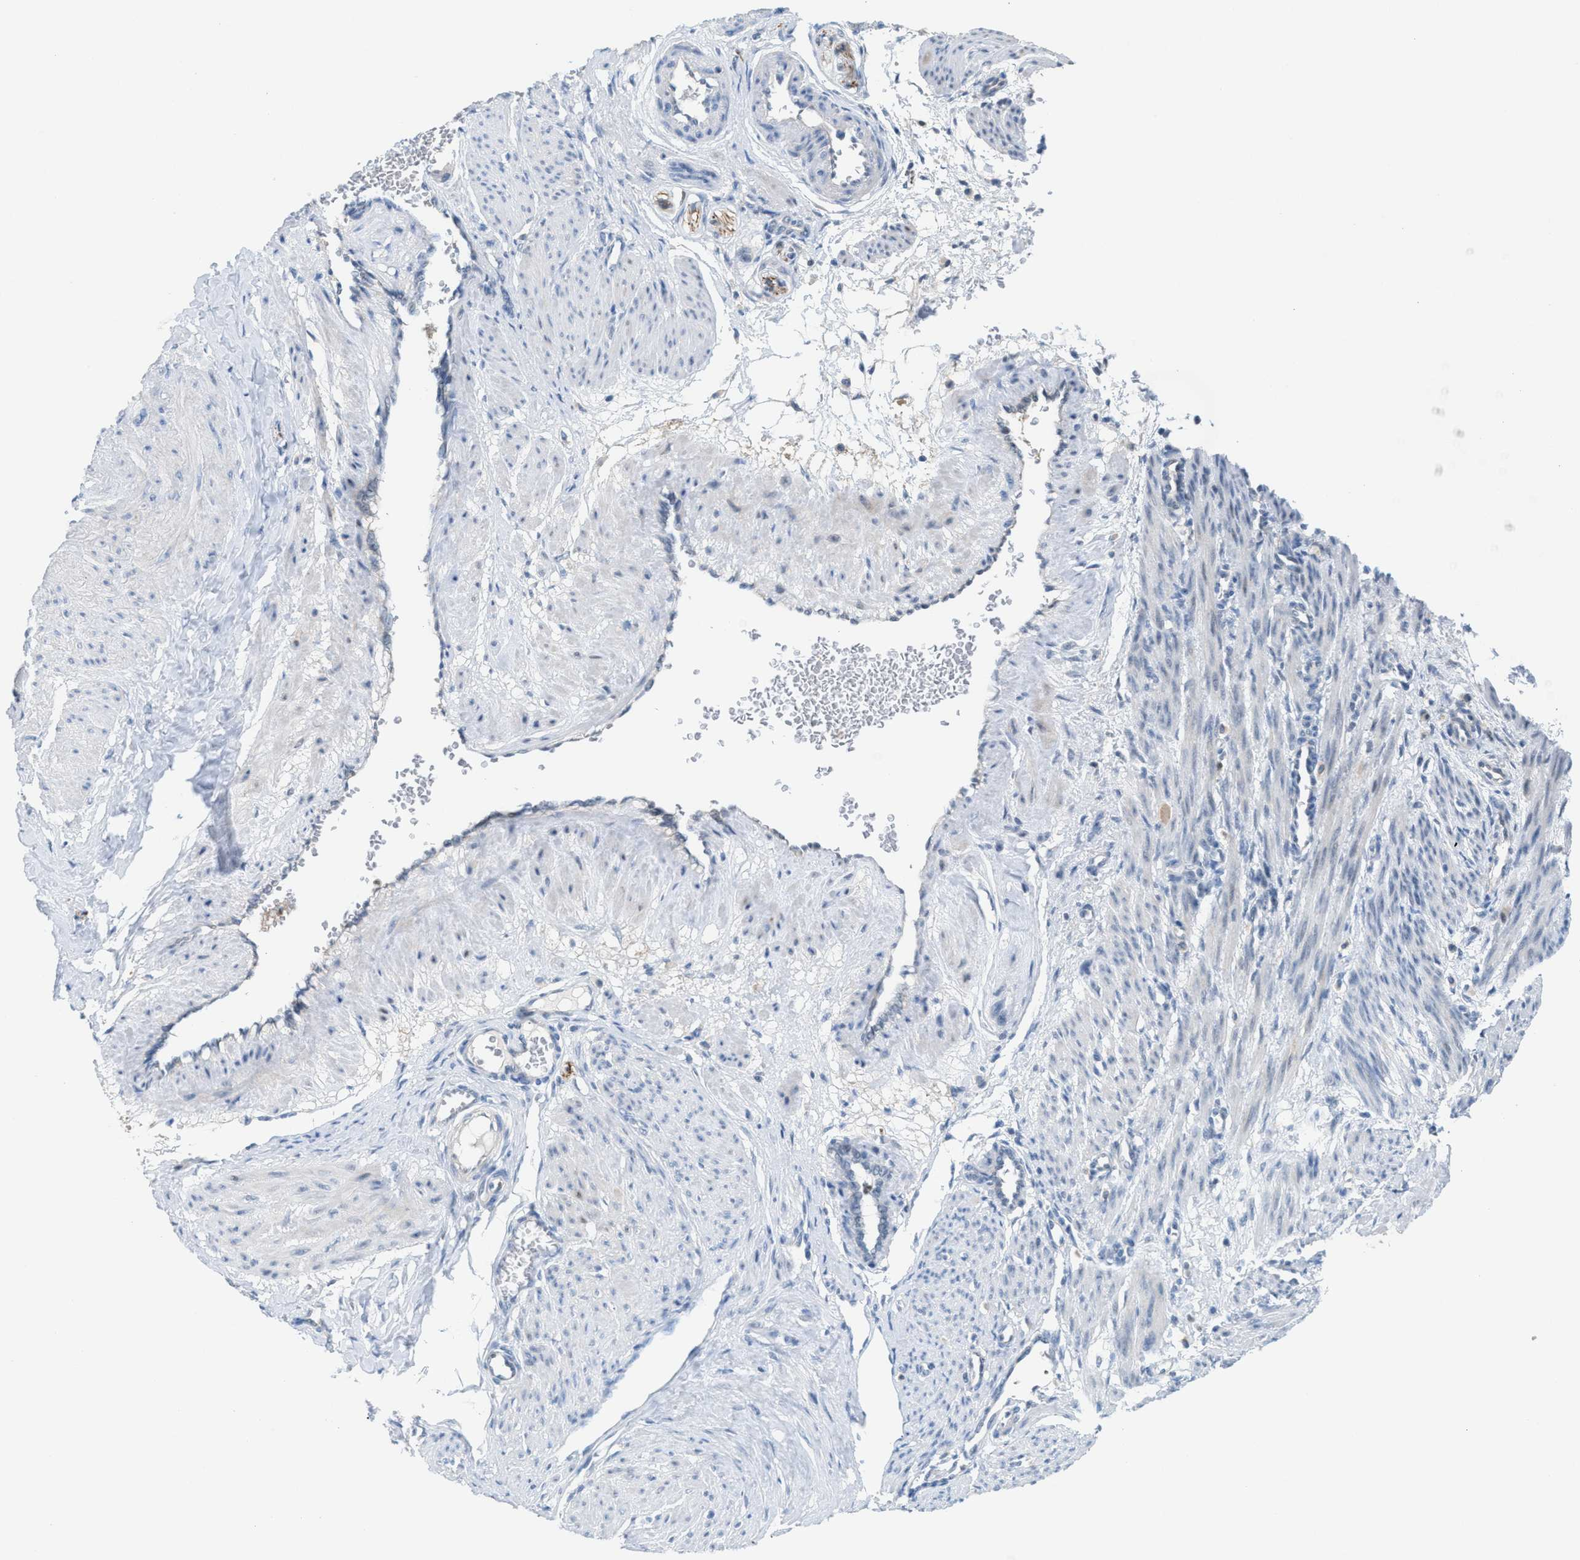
{"staining": {"intensity": "negative", "quantity": "none", "location": "none"}, "tissue": "smooth muscle", "cell_type": "Smooth muscle cells", "image_type": "normal", "snomed": [{"axis": "morphology", "description": "Normal tissue, NOS"}, {"axis": "topography", "description": "Endometrium"}], "caption": "Immunohistochemistry histopathology image of unremarkable smooth muscle: human smooth muscle stained with DAB (3,3'-diaminobenzidine) demonstrates no significant protein positivity in smooth muscle cells.", "gene": "PPM1D", "patient": {"sex": "female", "age": 33}}